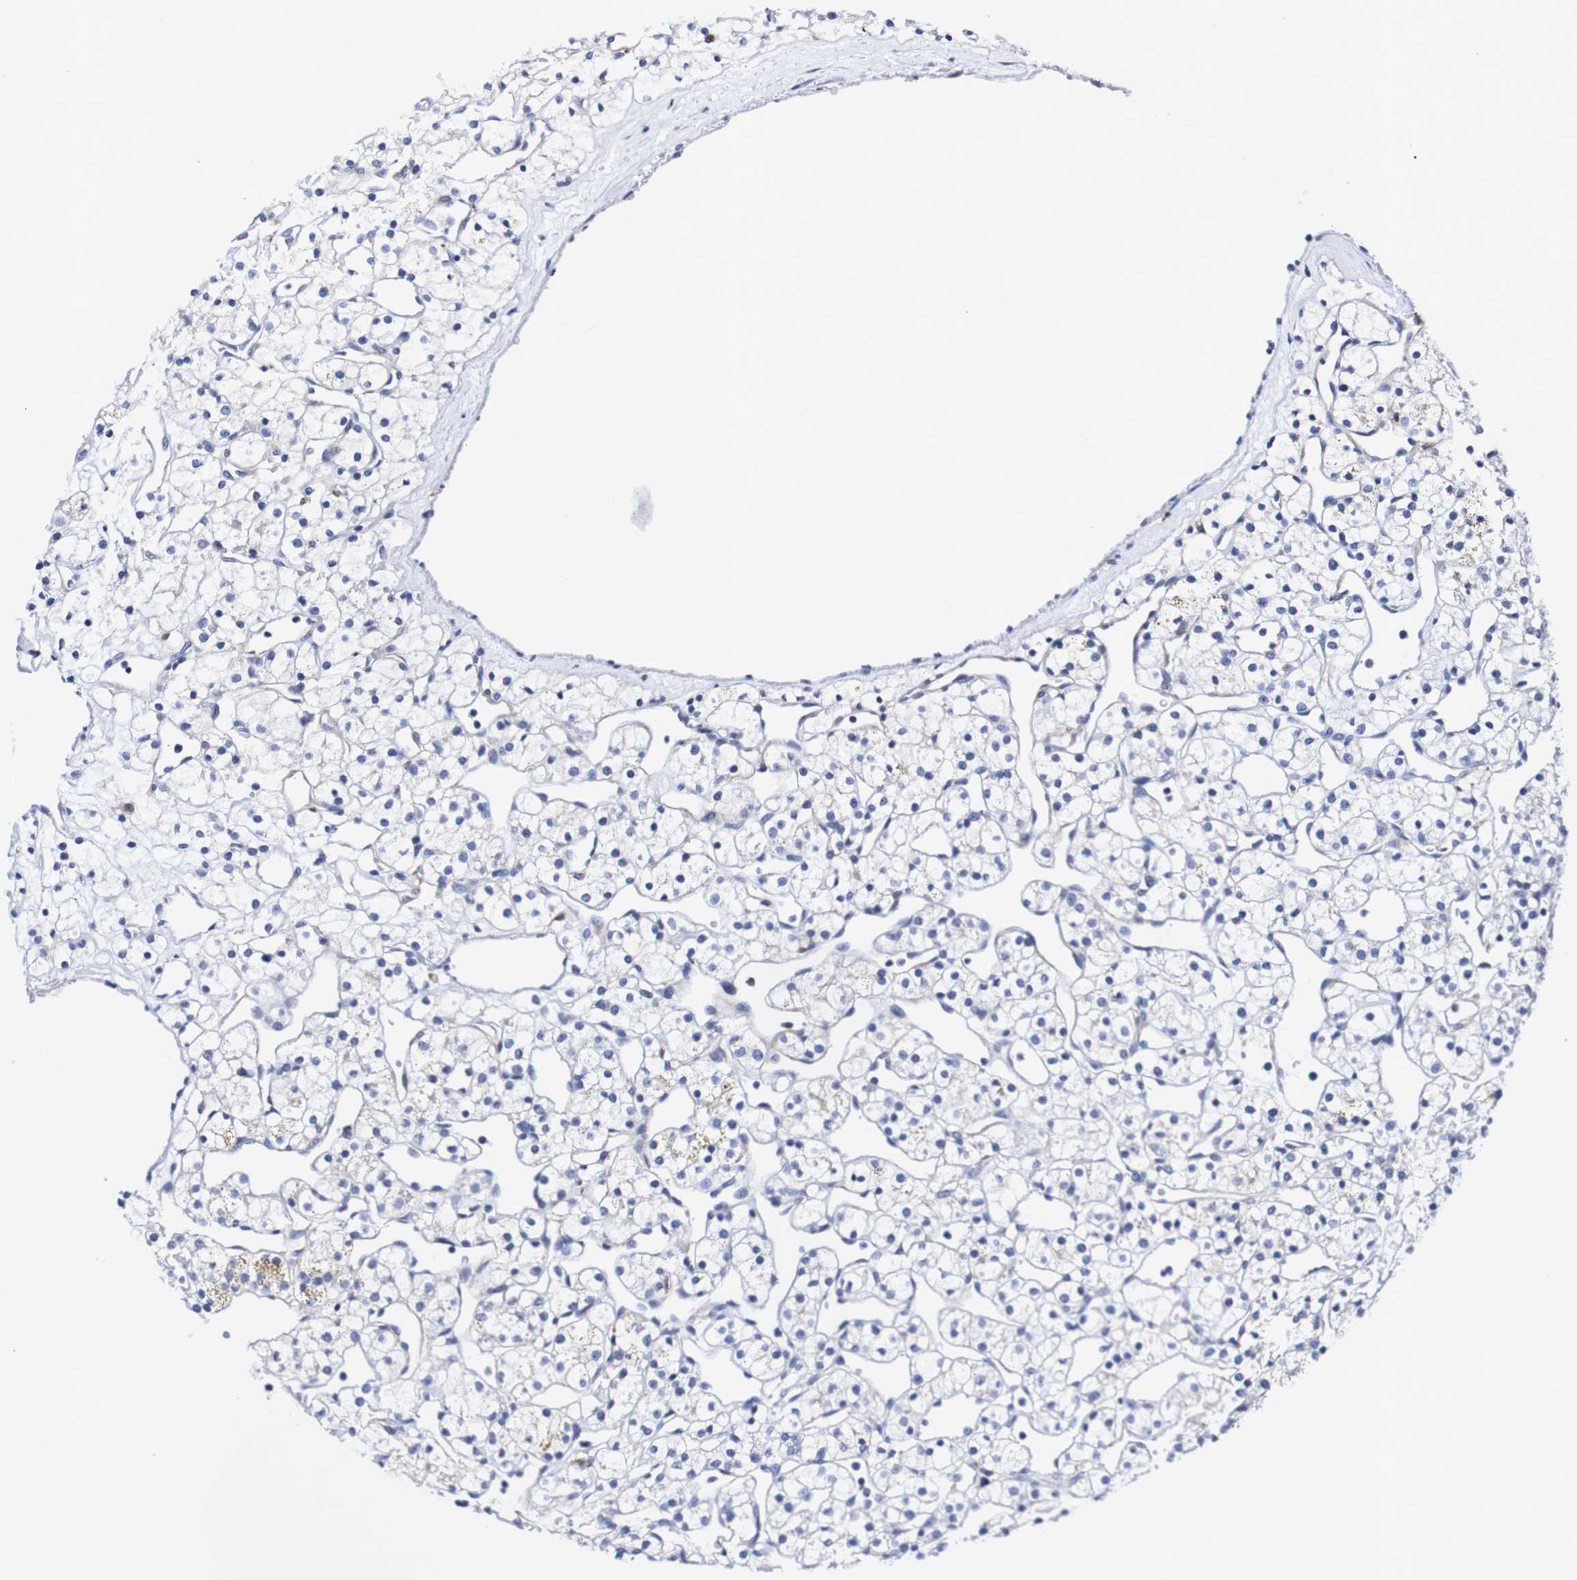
{"staining": {"intensity": "negative", "quantity": "none", "location": "none"}, "tissue": "renal cancer", "cell_type": "Tumor cells", "image_type": "cancer", "snomed": [{"axis": "morphology", "description": "Adenocarcinoma, NOS"}, {"axis": "topography", "description": "Kidney"}], "caption": "High magnification brightfield microscopy of adenocarcinoma (renal) stained with DAB (brown) and counterstained with hematoxylin (blue): tumor cells show no significant expression.", "gene": "SEZ6", "patient": {"sex": "female", "age": 60}}